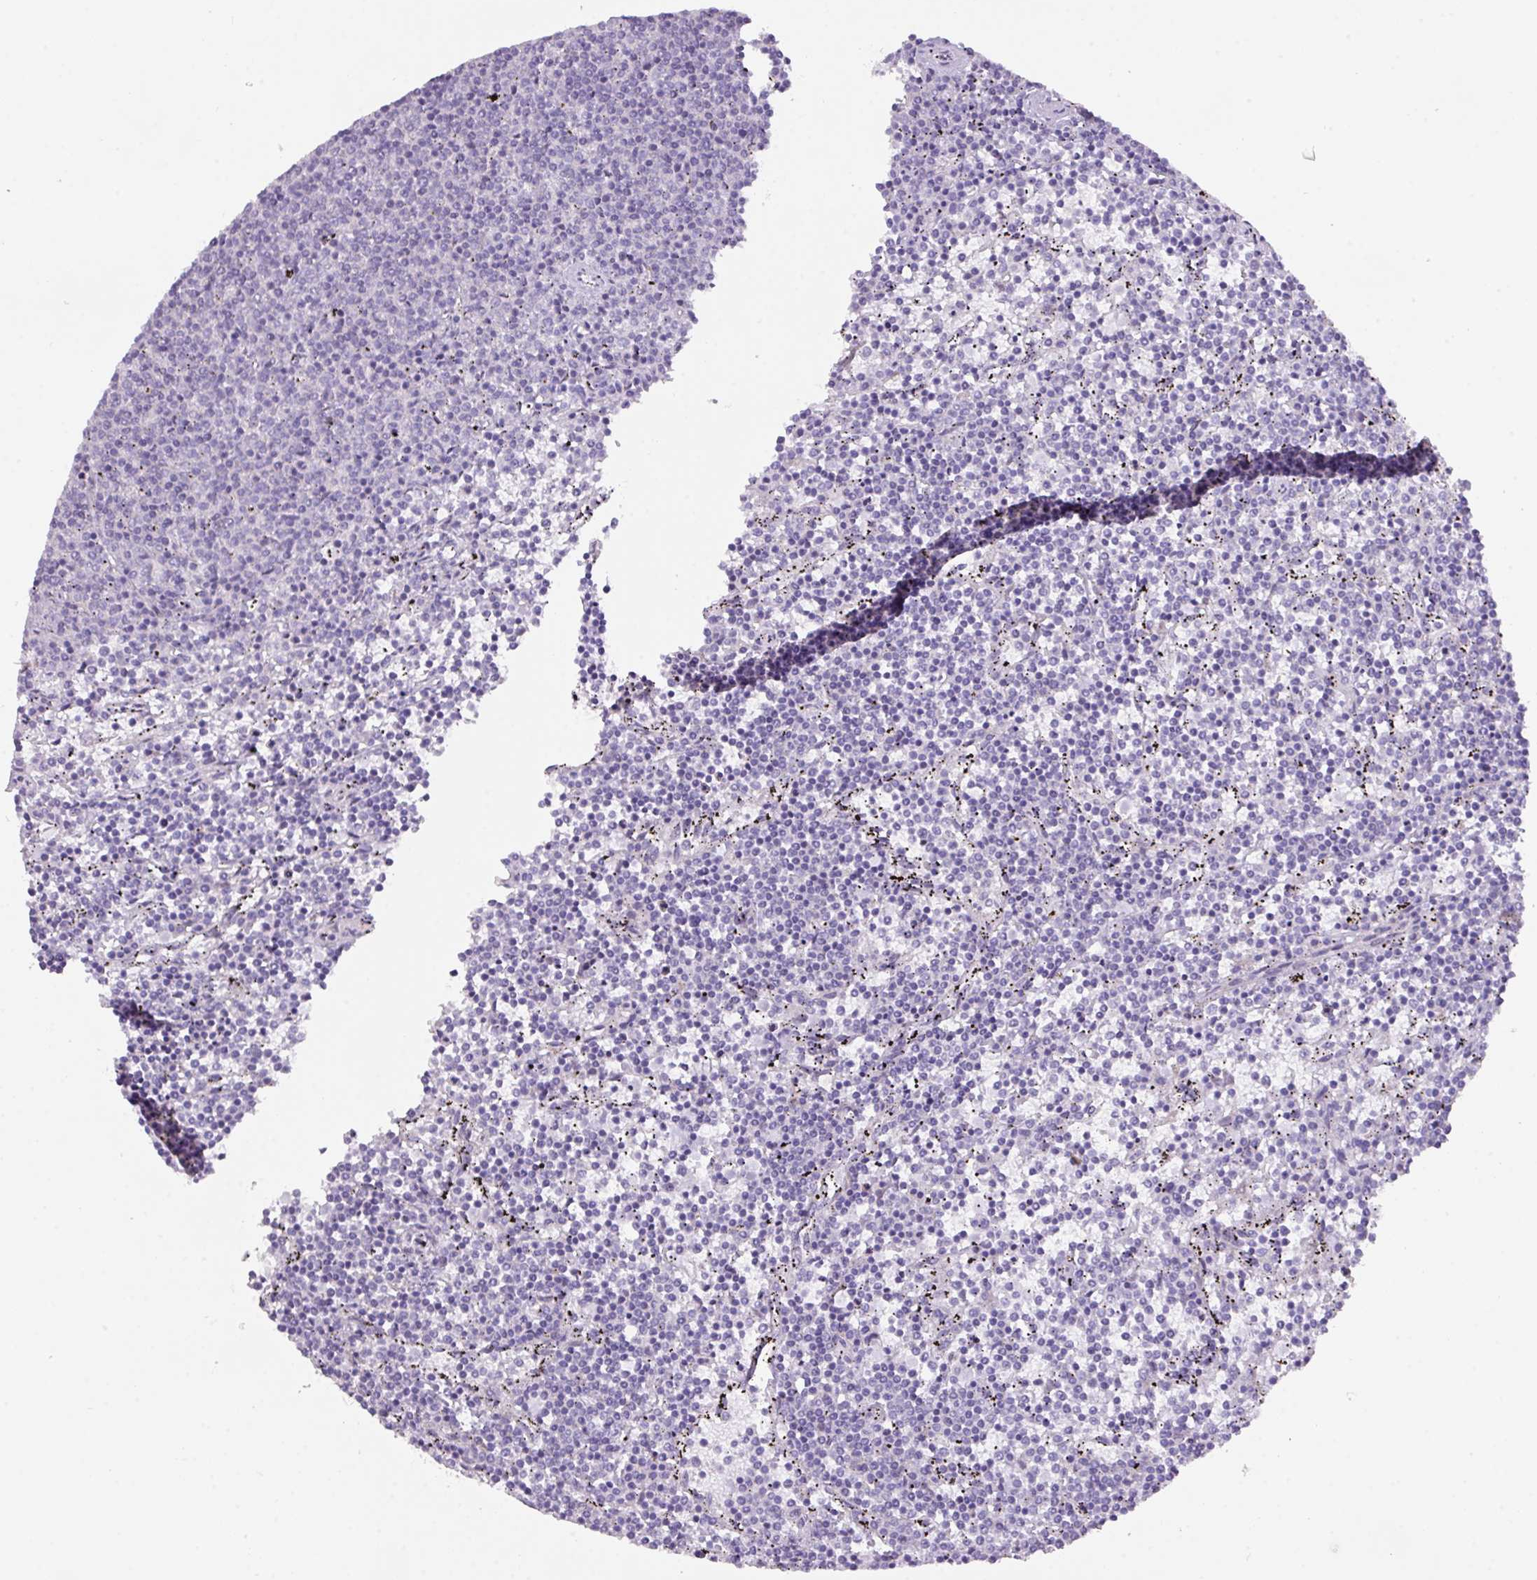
{"staining": {"intensity": "negative", "quantity": "none", "location": "none"}, "tissue": "lymphoma", "cell_type": "Tumor cells", "image_type": "cancer", "snomed": [{"axis": "morphology", "description": "Malignant lymphoma, non-Hodgkin's type, Low grade"}, {"axis": "topography", "description": "Spleen"}], "caption": "Immunohistochemistry of malignant lymphoma, non-Hodgkin's type (low-grade) reveals no staining in tumor cells. (Stains: DAB (3,3'-diaminobenzidine) IHC with hematoxylin counter stain, Microscopy: brightfield microscopy at high magnification).", "gene": "ANKRD13B", "patient": {"sex": "female", "age": 50}}